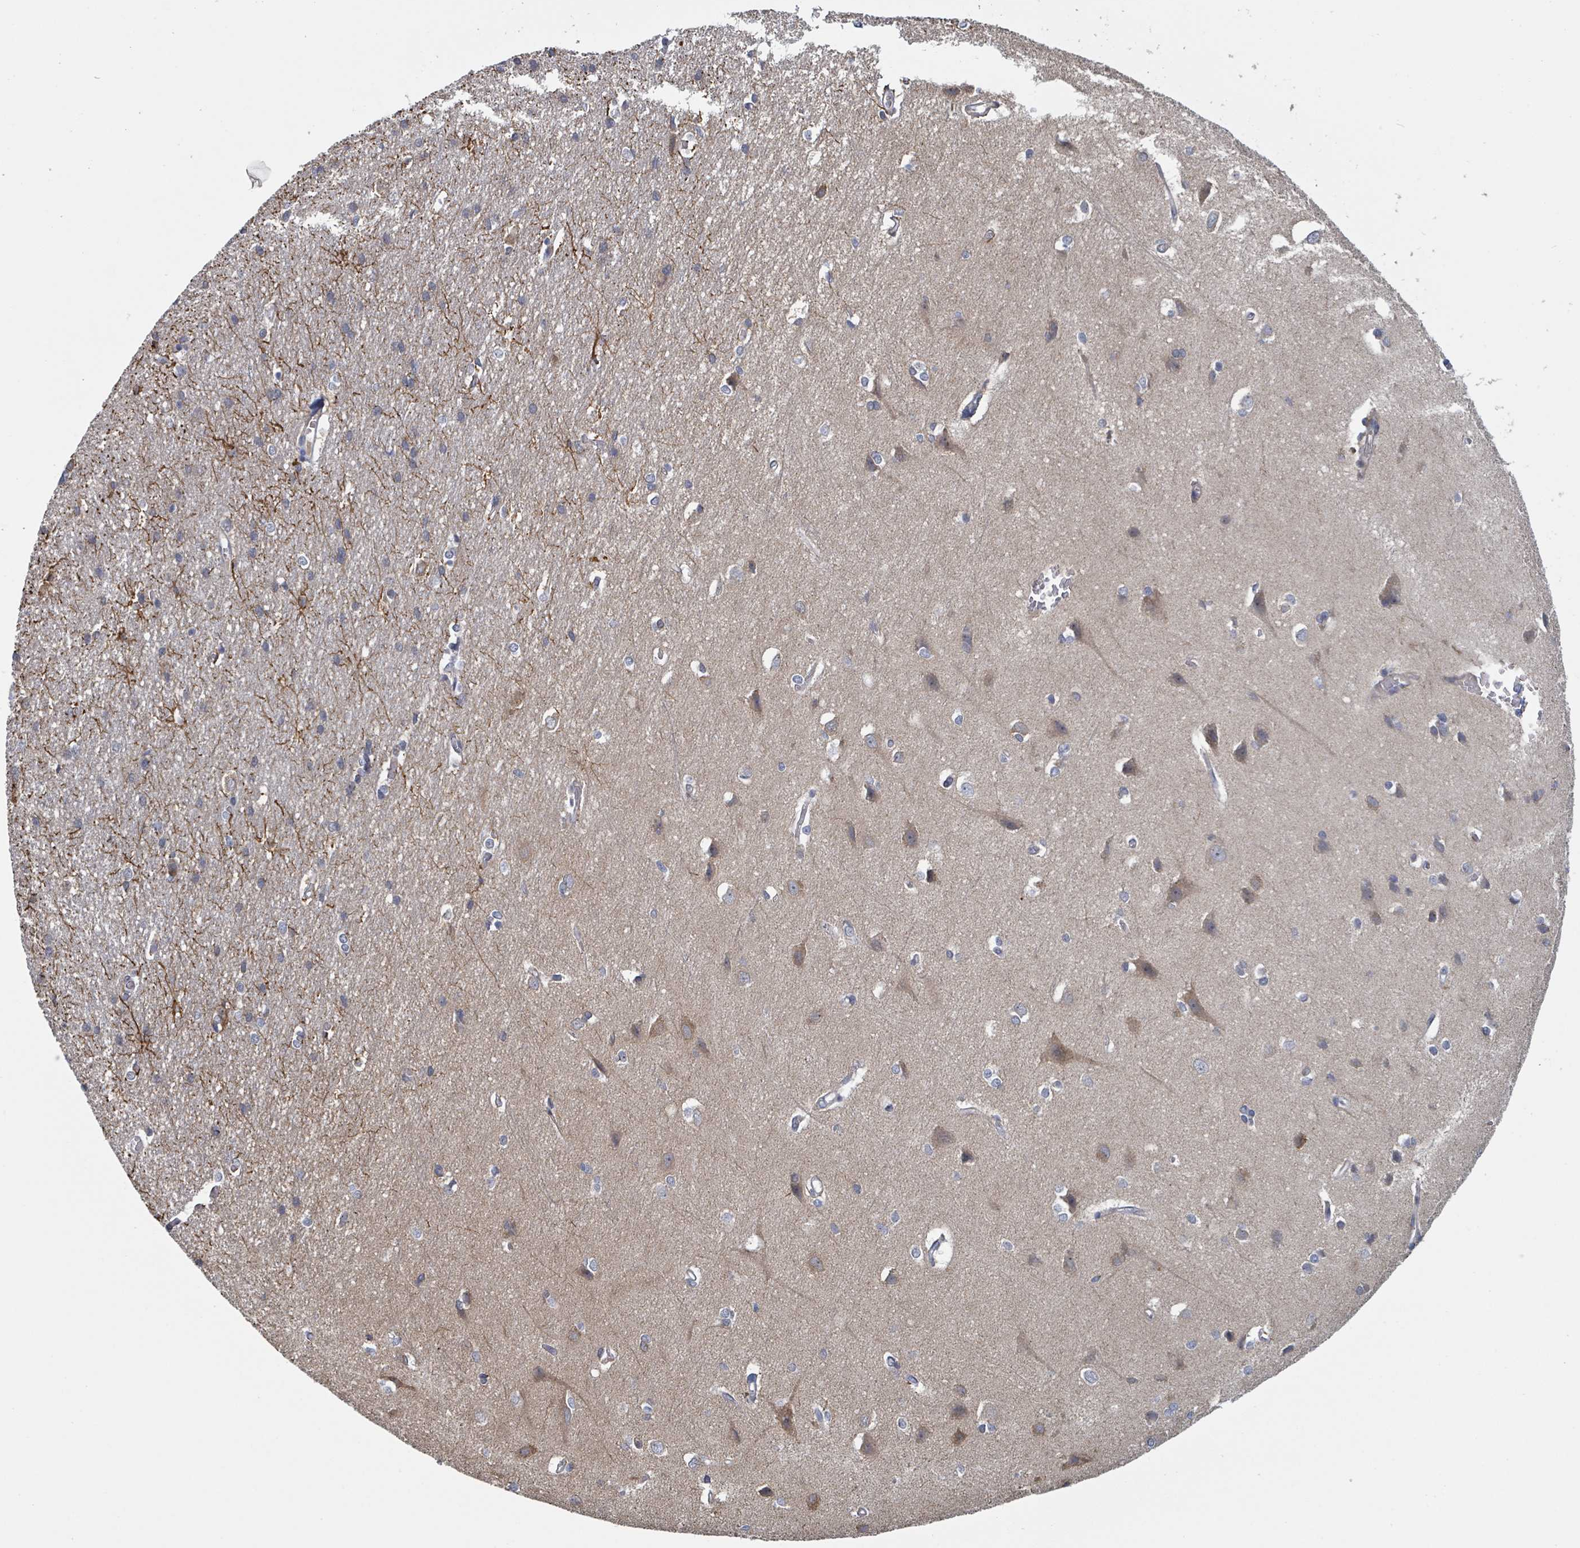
{"staining": {"intensity": "weak", "quantity": "25%-75%", "location": "cytoplasmic/membranous"}, "tissue": "cerebral cortex", "cell_type": "Endothelial cells", "image_type": "normal", "snomed": [{"axis": "morphology", "description": "Normal tissue, NOS"}, {"axis": "topography", "description": "Cerebral cortex"}], "caption": "Cerebral cortex was stained to show a protein in brown. There is low levels of weak cytoplasmic/membranous expression in approximately 25%-75% of endothelial cells. (Brightfield microscopy of DAB IHC at high magnification).", "gene": "HIVEP1", "patient": {"sex": "male", "age": 37}}